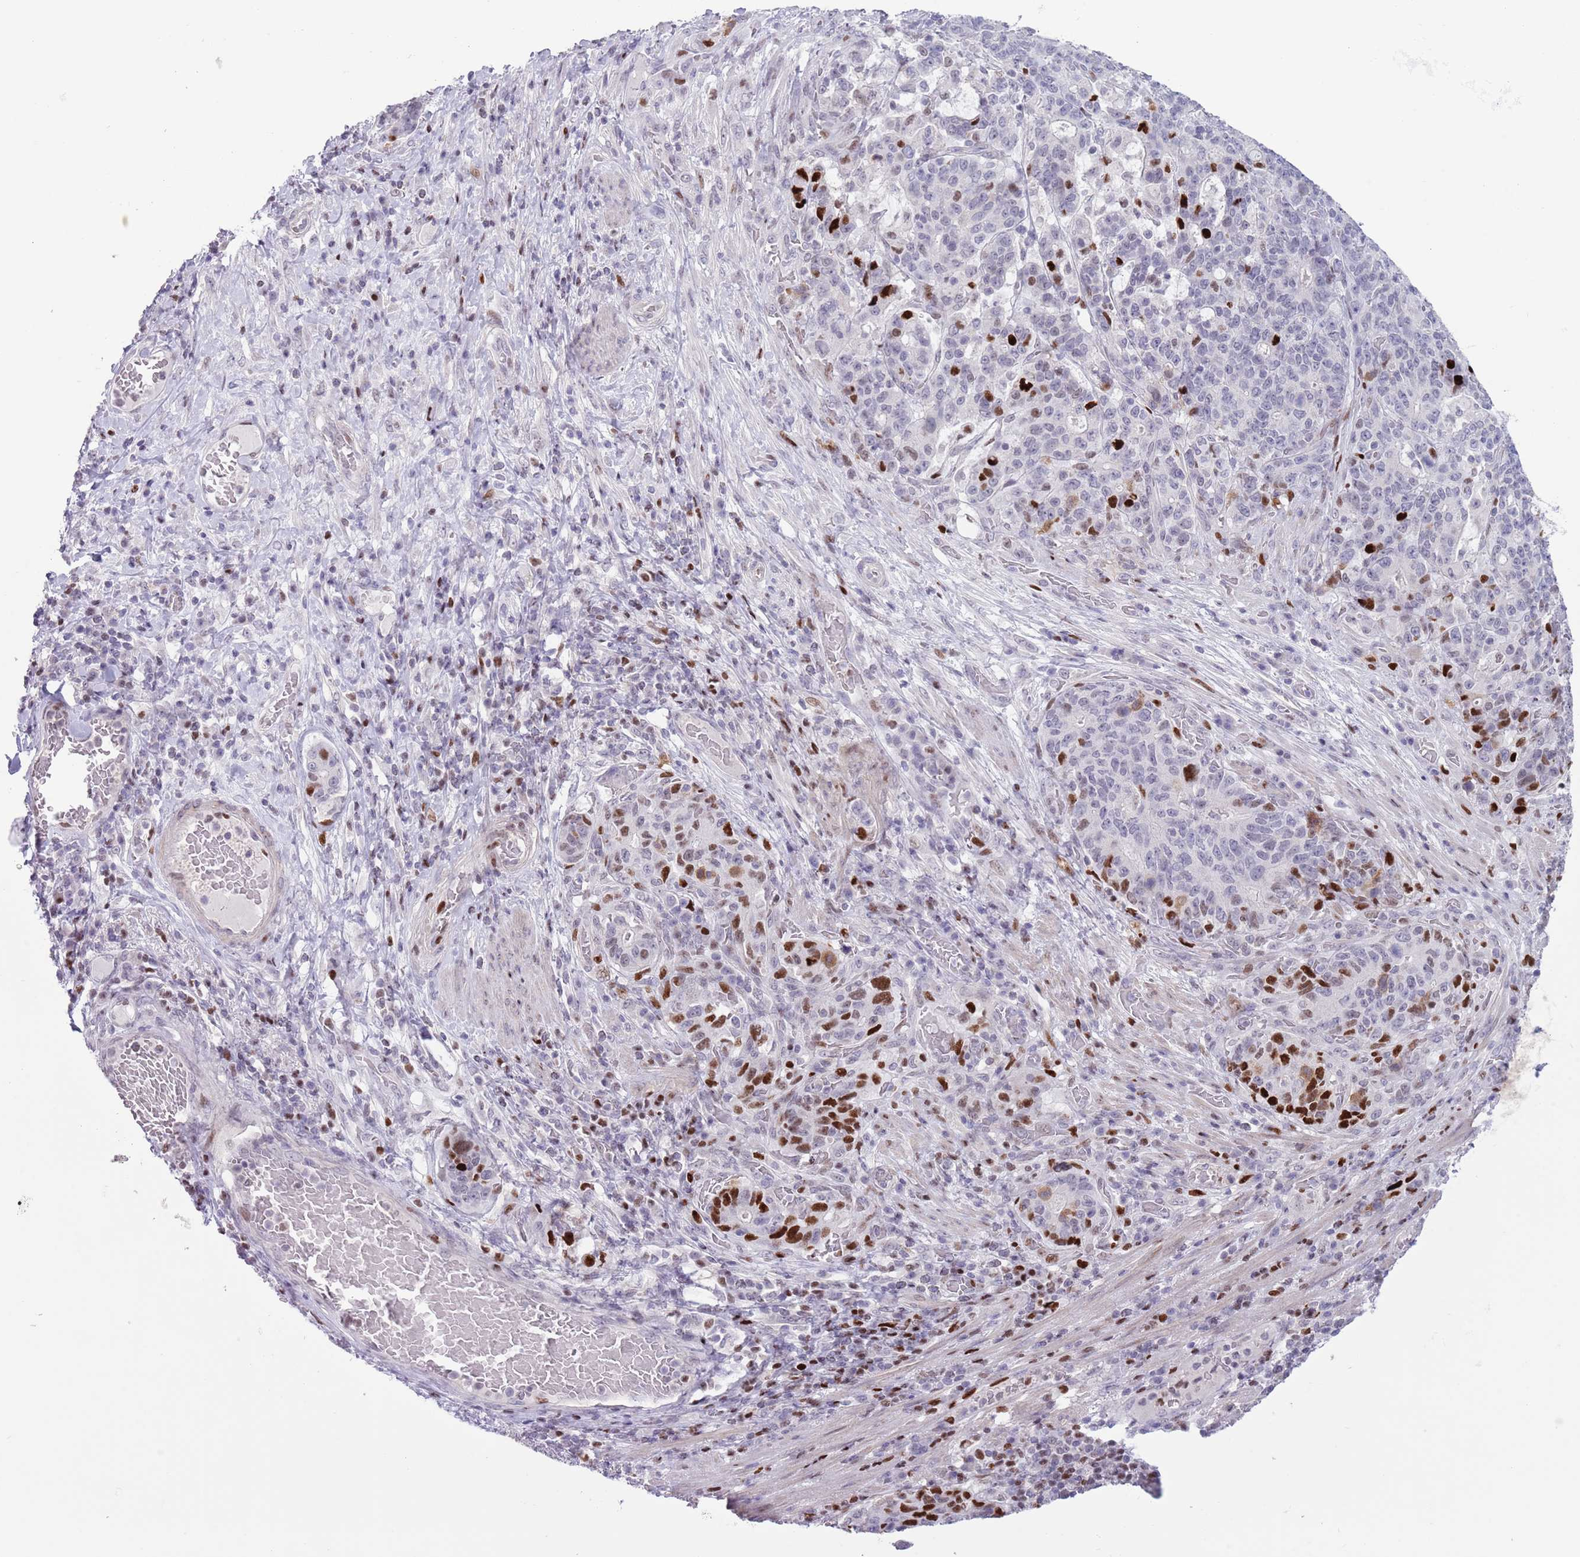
{"staining": {"intensity": "strong", "quantity": "25%-75%", "location": "nuclear"}, "tissue": "stomach cancer", "cell_type": "Tumor cells", "image_type": "cancer", "snomed": [{"axis": "morphology", "description": "Normal tissue, NOS"}, {"axis": "morphology", "description": "Adenocarcinoma, NOS"}, {"axis": "topography", "description": "Stomach"}], "caption": "Immunohistochemical staining of human stomach cancer exhibits strong nuclear protein positivity in about 25%-75% of tumor cells.", "gene": "MFSD10", "patient": {"sex": "female", "age": 64}}